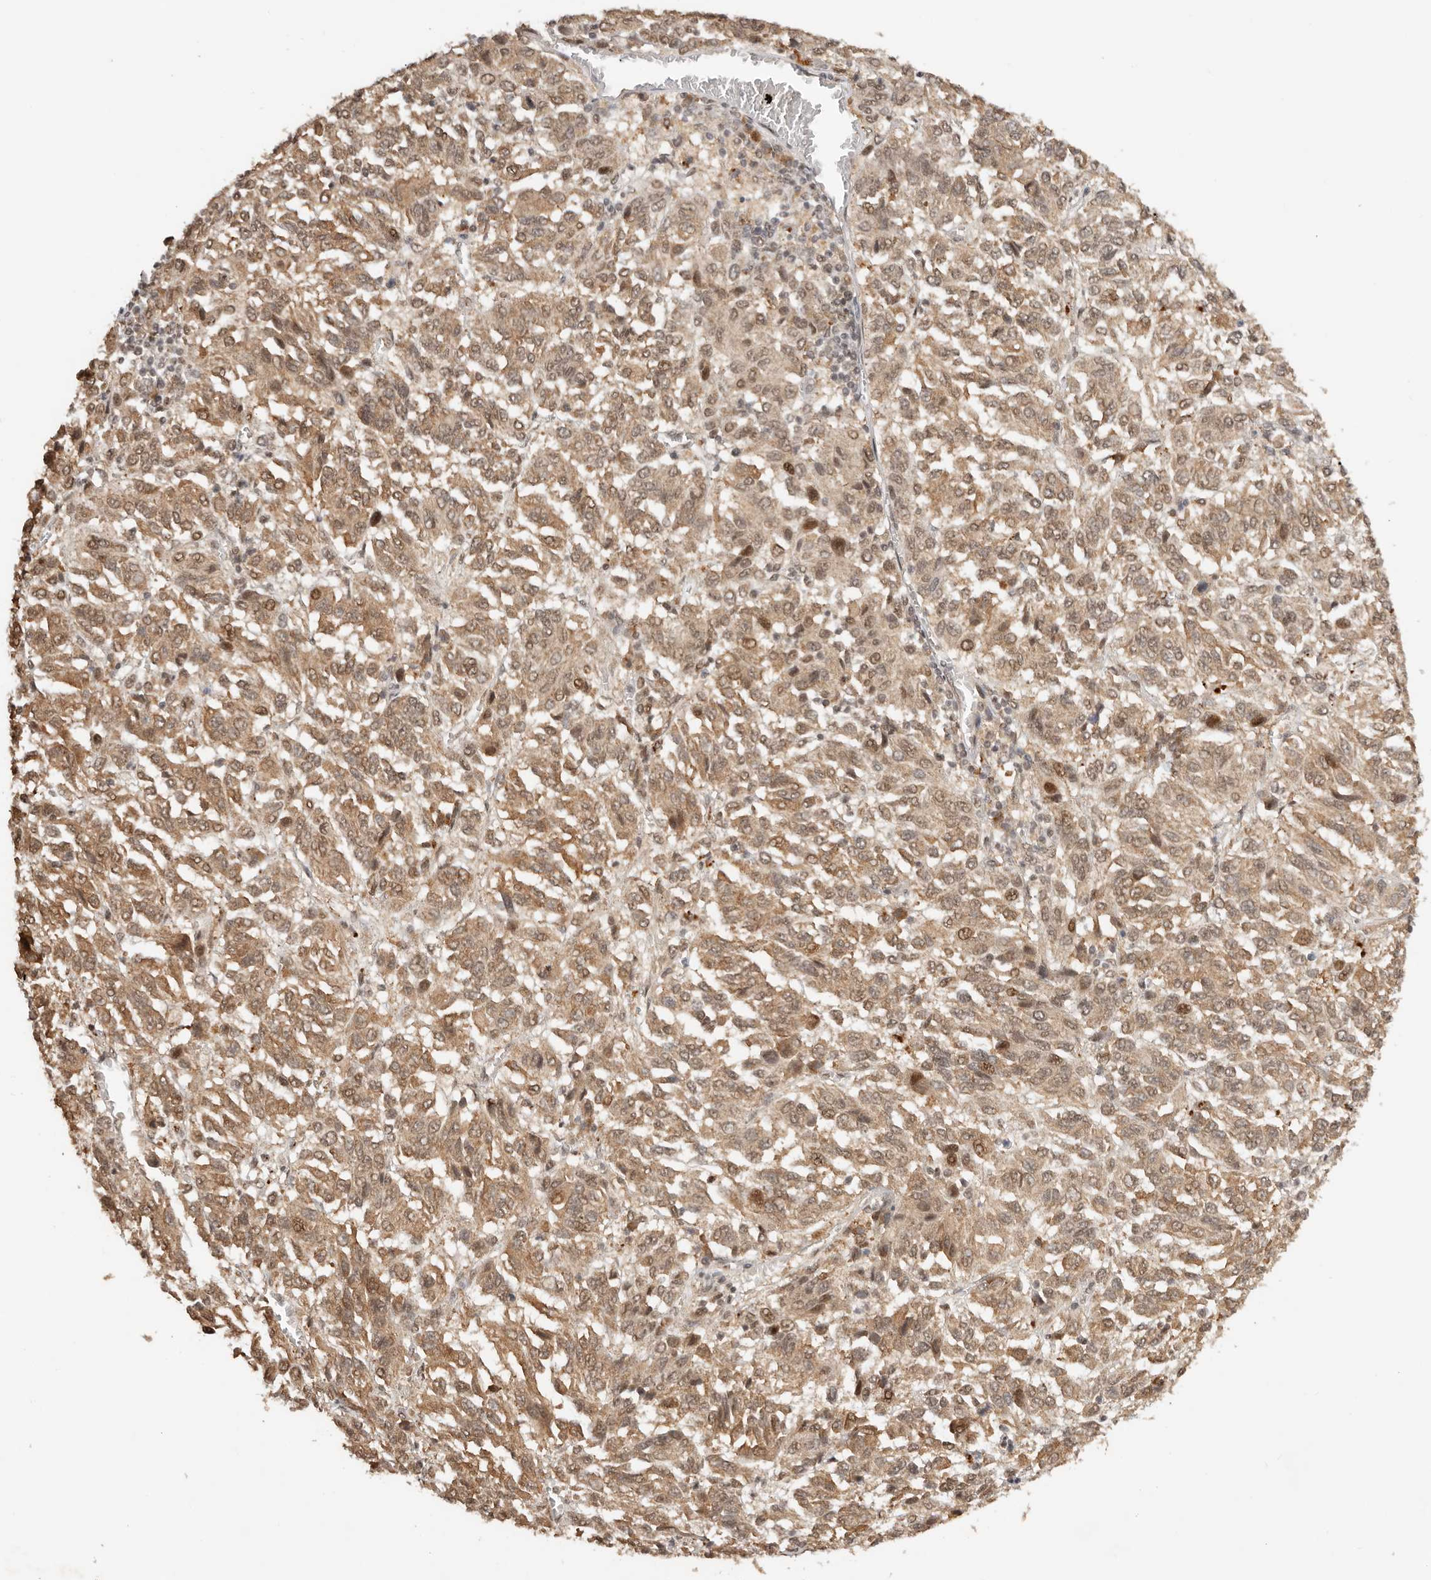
{"staining": {"intensity": "moderate", "quantity": ">75%", "location": "cytoplasmic/membranous,nuclear"}, "tissue": "melanoma", "cell_type": "Tumor cells", "image_type": "cancer", "snomed": [{"axis": "morphology", "description": "Malignant melanoma, Metastatic site"}, {"axis": "topography", "description": "Lung"}], "caption": "The photomicrograph shows a brown stain indicating the presence of a protein in the cytoplasmic/membranous and nuclear of tumor cells in melanoma.", "gene": "SEC14L1", "patient": {"sex": "male", "age": 64}}